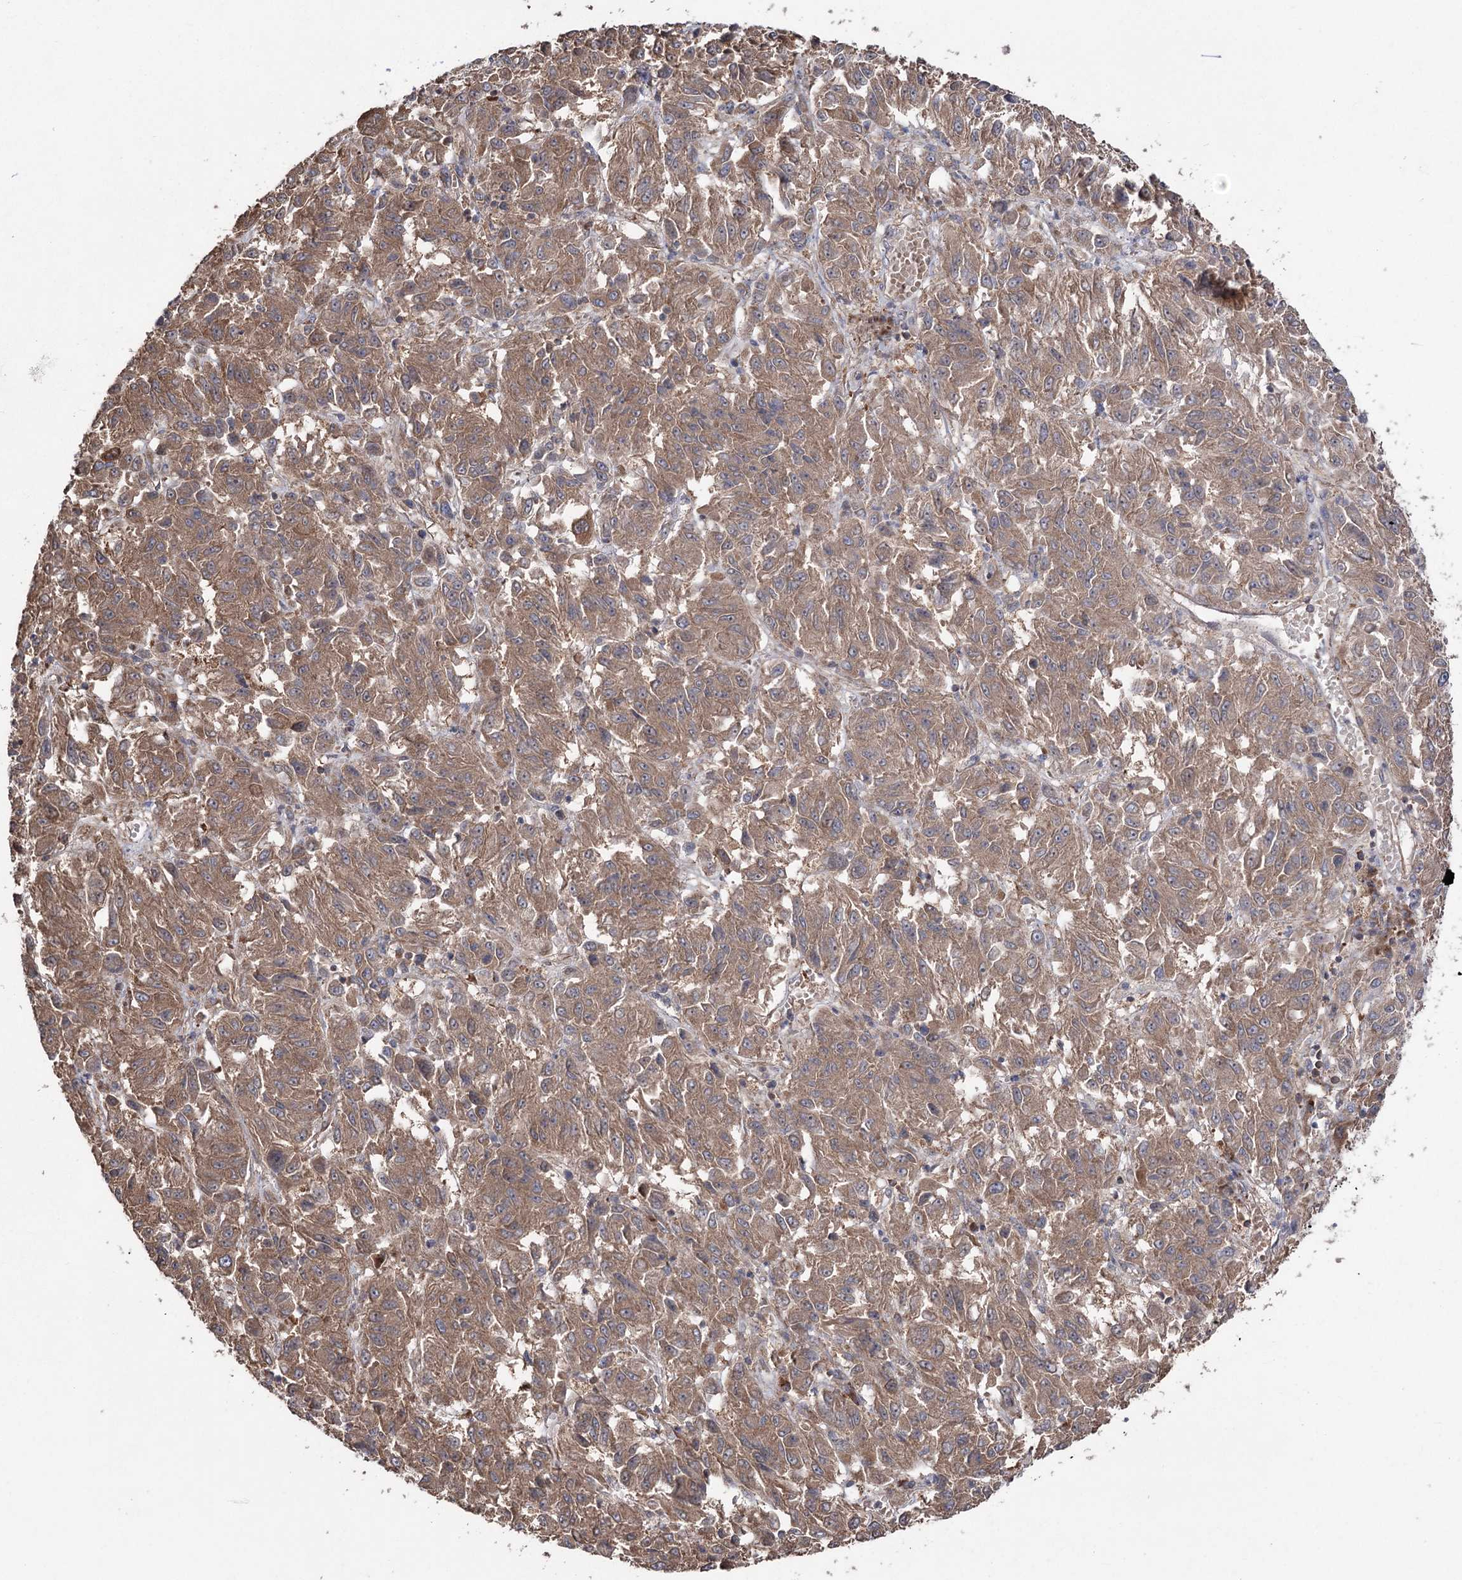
{"staining": {"intensity": "moderate", "quantity": ">75%", "location": "cytoplasmic/membranous"}, "tissue": "melanoma", "cell_type": "Tumor cells", "image_type": "cancer", "snomed": [{"axis": "morphology", "description": "Malignant melanoma, Metastatic site"}, {"axis": "topography", "description": "Lung"}], "caption": "Immunohistochemical staining of melanoma exhibits medium levels of moderate cytoplasmic/membranous staining in about >75% of tumor cells. Immunohistochemistry stains the protein of interest in brown and the nuclei are stained blue.", "gene": "LARS2", "patient": {"sex": "male", "age": 64}}